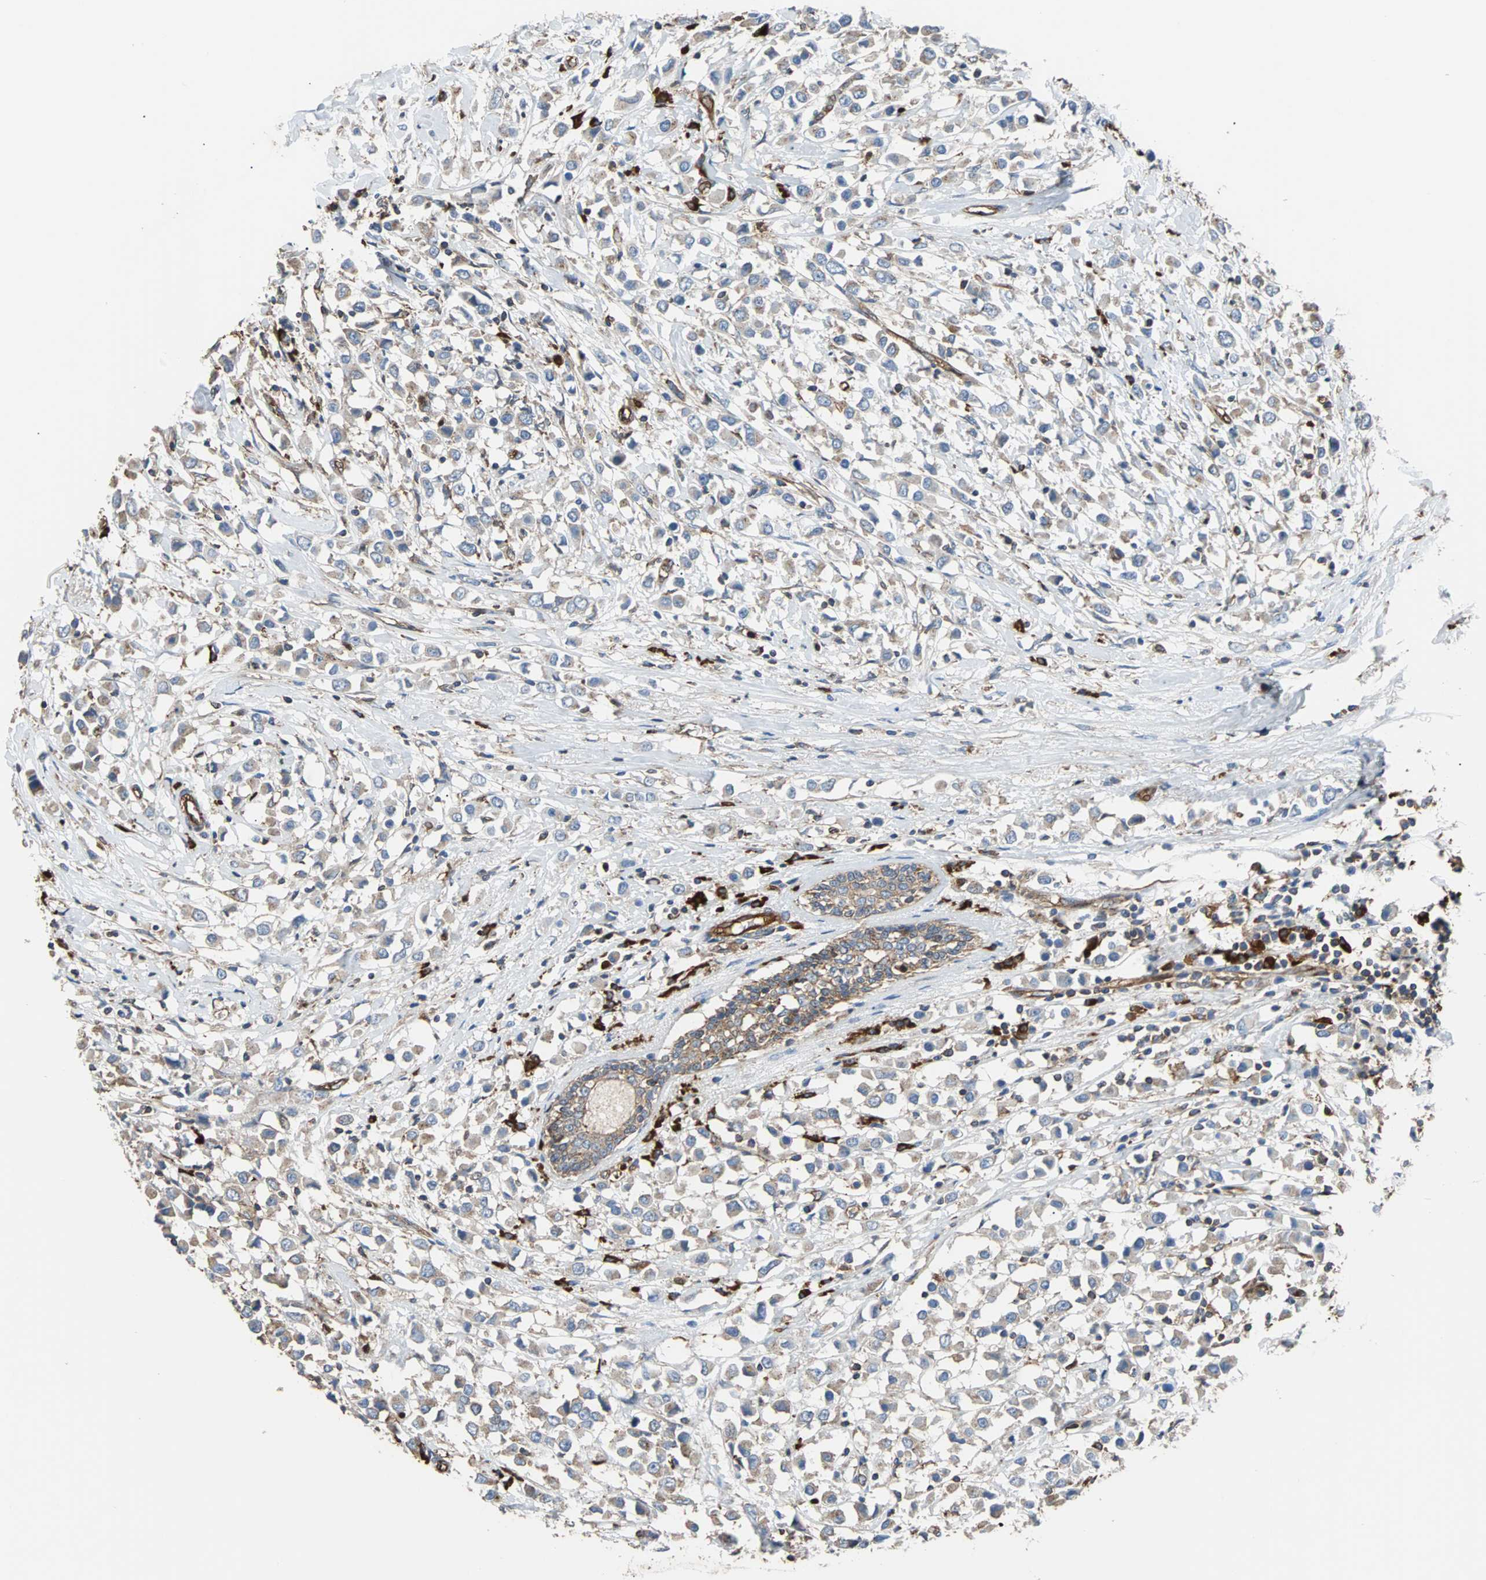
{"staining": {"intensity": "weak", "quantity": ">75%", "location": "cytoplasmic/membranous"}, "tissue": "breast cancer", "cell_type": "Tumor cells", "image_type": "cancer", "snomed": [{"axis": "morphology", "description": "Duct carcinoma"}, {"axis": "topography", "description": "Breast"}], "caption": "Breast cancer (invasive ductal carcinoma) was stained to show a protein in brown. There is low levels of weak cytoplasmic/membranous staining in about >75% of tumor cells.", "gene": "PLCG2", "patient": {"sex": "female", "age": 61}}